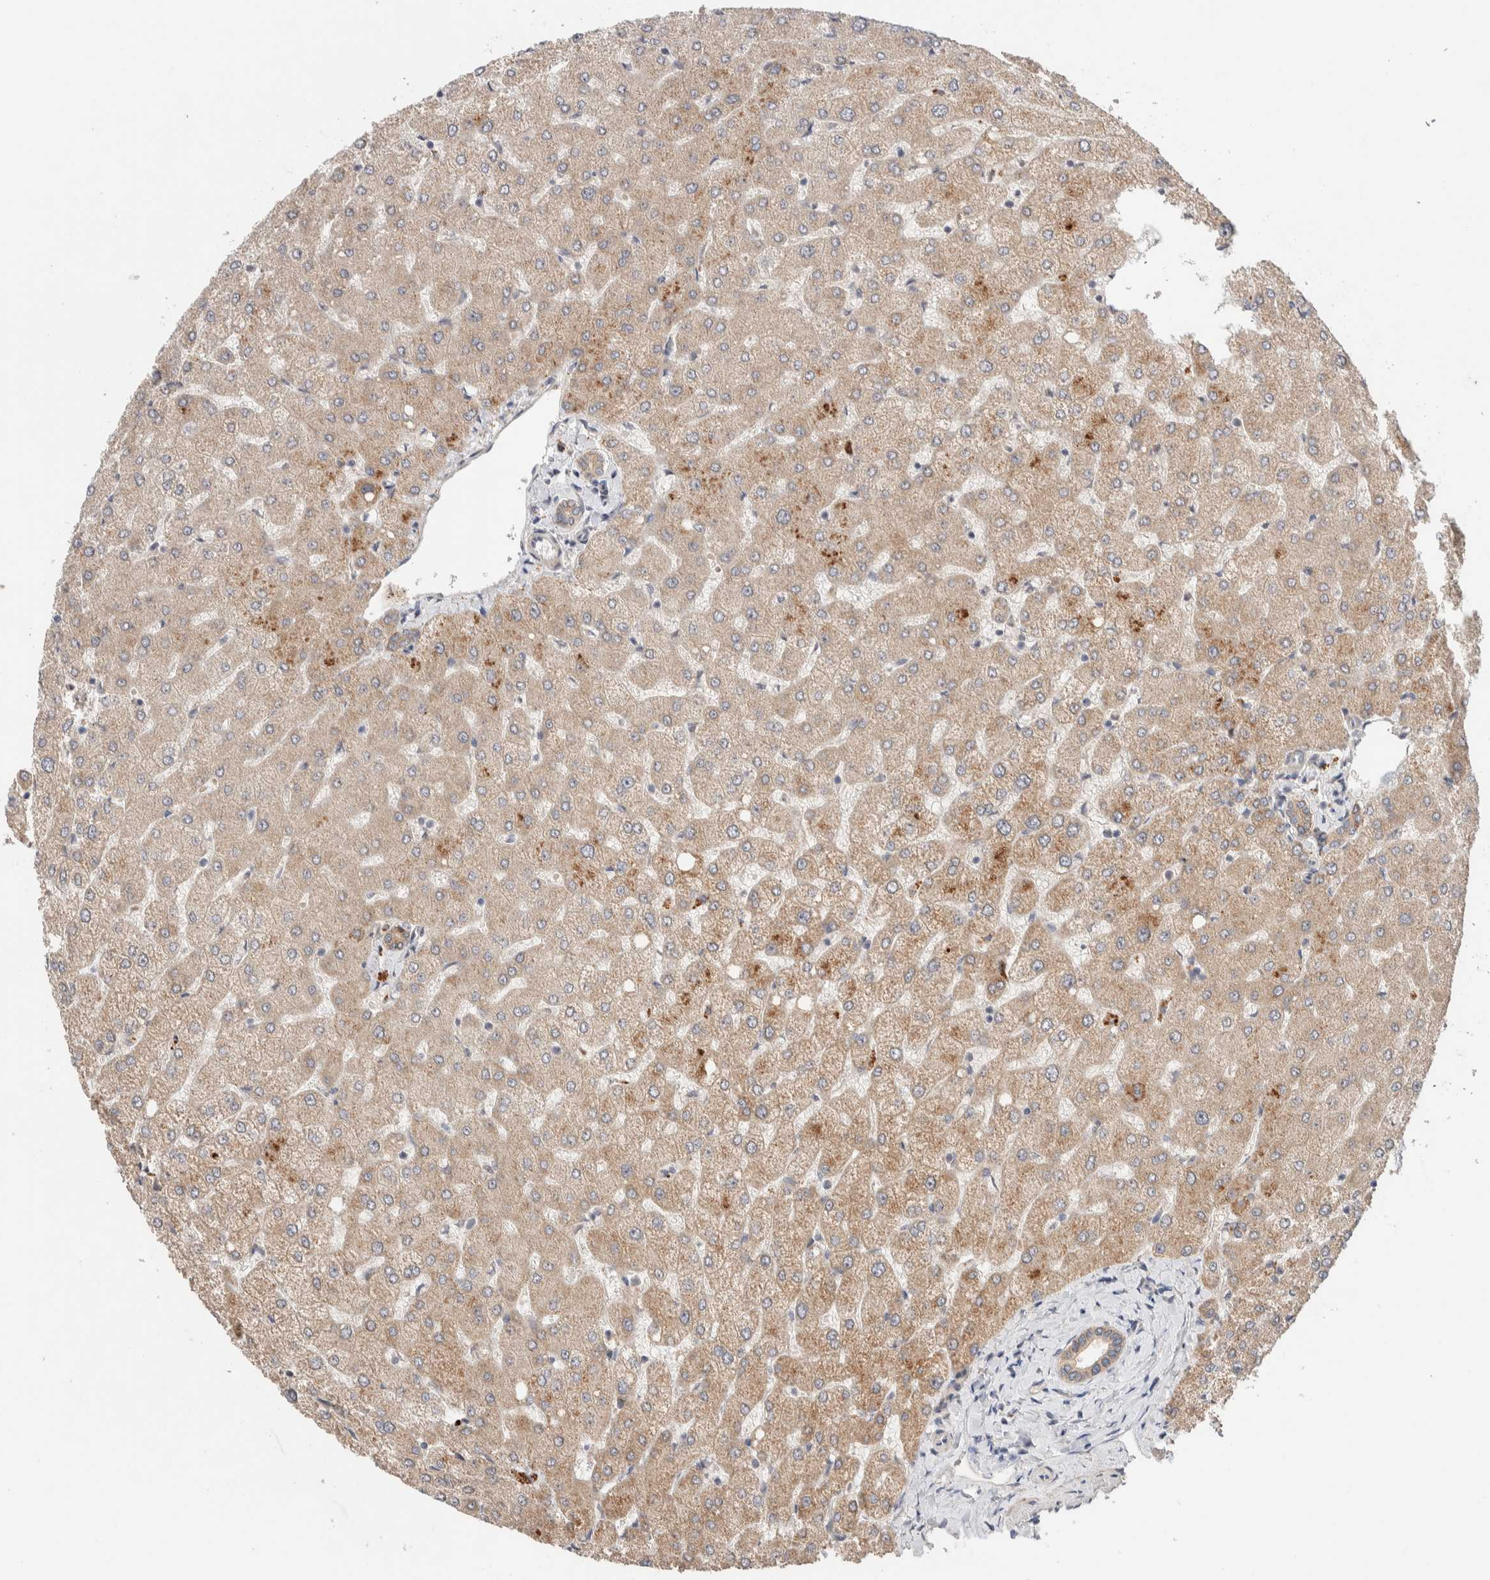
{"staining": {"intensity": "weak", "quantity": ">75%", "location": "cytoplasmic/membranous"}, "tissue": "liver", "cell_type": "Cholangiocytes", "image_type": "normal", "snomed": [{"axis": "morphology", "description": "Normal tissue, NOS"}, {"axis": "topography", "description": "Liver"}], "caption": "Immunohistochemistry photomicrograph of benign liver: liver stained using immunohistochemistry displays low levels of weak protein expression localized specifically in the cytoplasmic/membranous of cholangiocytes, appearing as a cytoplasmic/membranous brown color.", "gene": "CASK", "patient": {"sex": "female", "age": 54}}